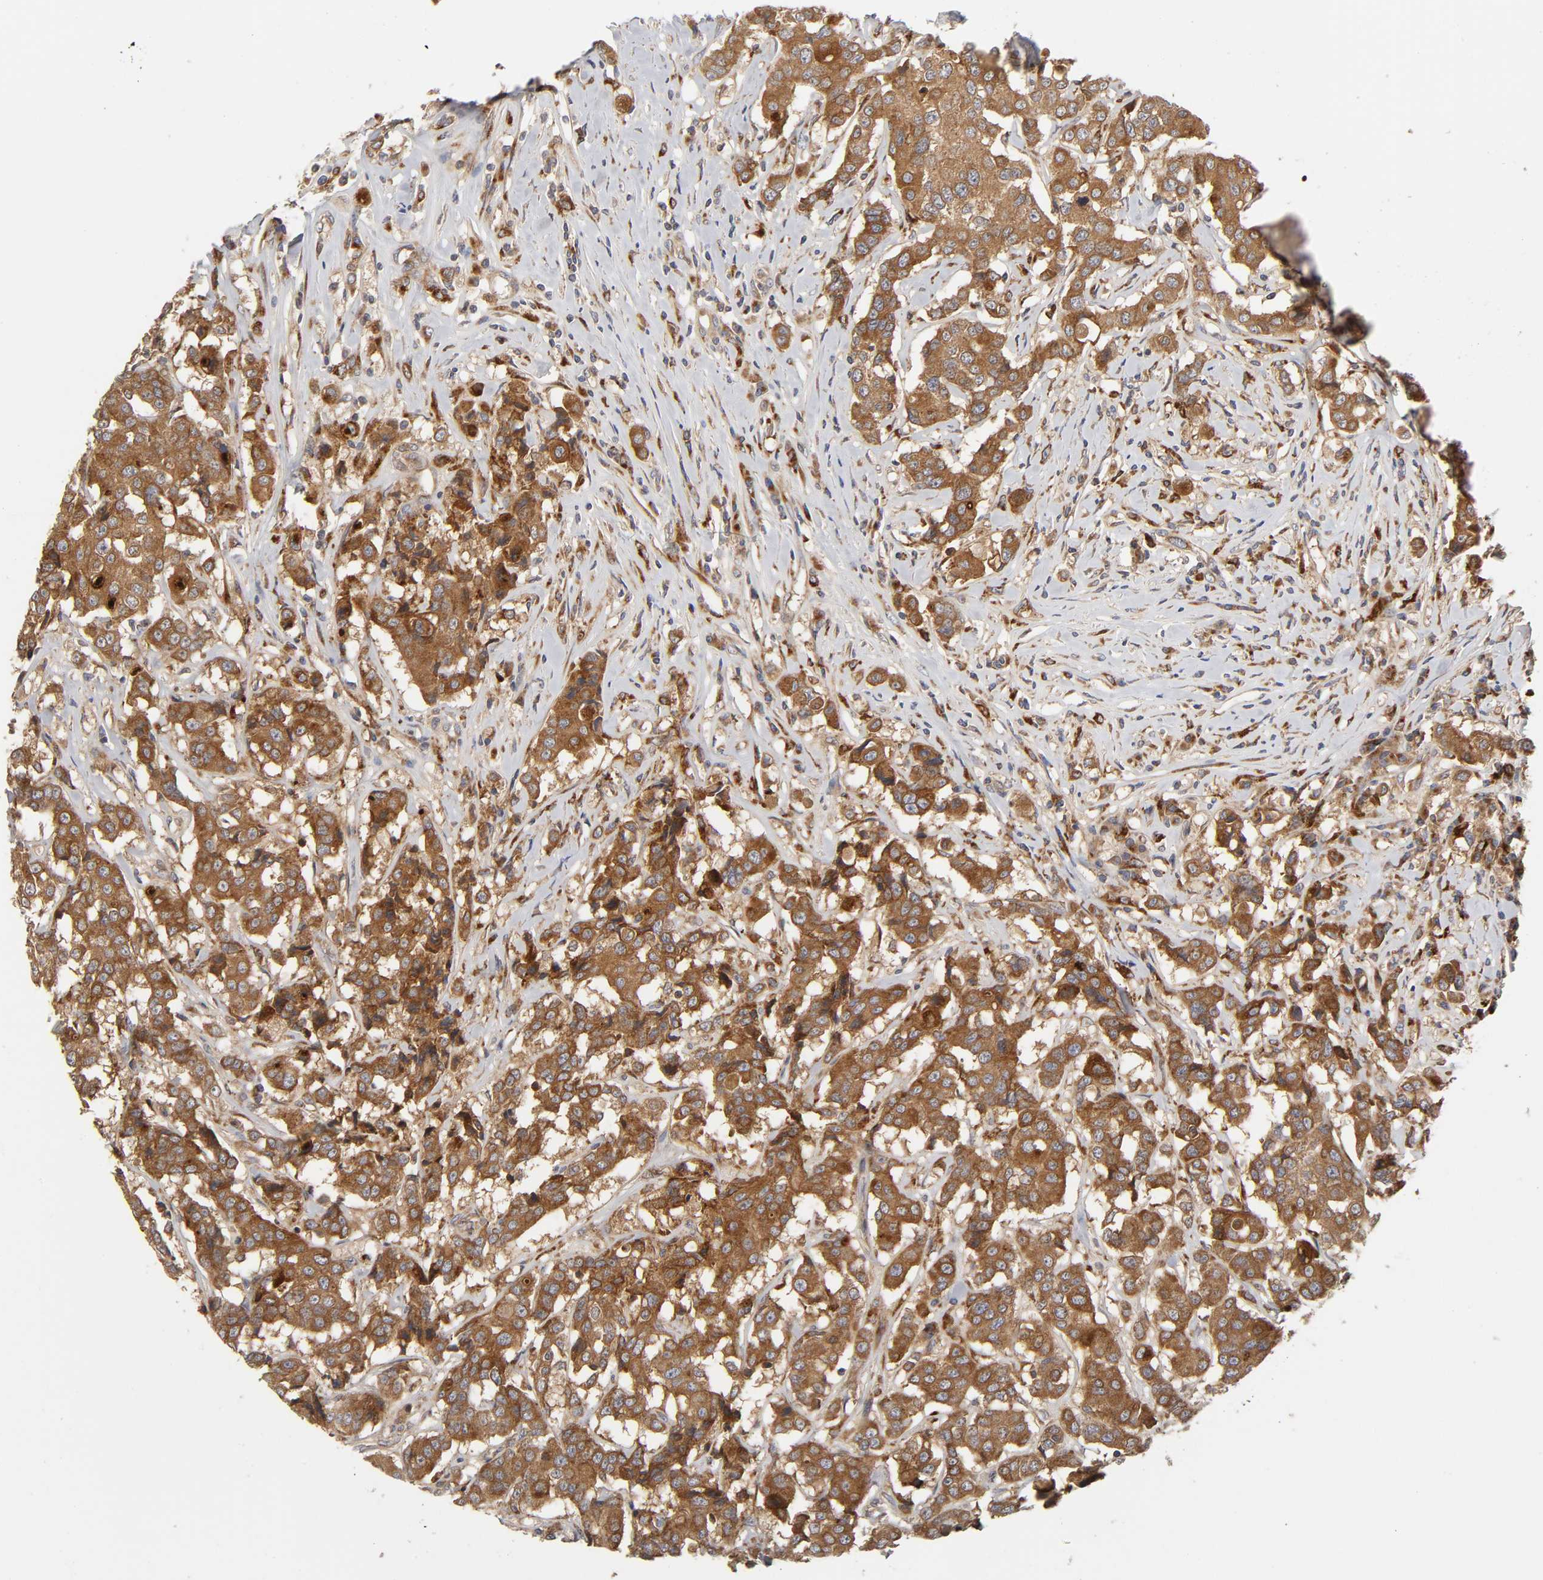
{"staining": {"intensity": "moderate", "quantity": ">75%", "location": "cytoplasmic/membranous"}, "tissue": "breast cancer", "cell_type": "Tumor cells", "image_type": "cancer", "snomed": [{"axis": "morphology", "description": "Duct carcinoma"}, {"axis": "topography", "description": "Breast"}], "caption": "Immunohistochemistry of invasive ductal carcinoma (breast) shows medium levels of moderate cytoplasmic/membranous positivity in approximately >75% of tumor cells. The staining is performed using DAB brown chromogen to label protein expression. The nuclei are counter-stained blue using hematoxylin.", "gene": "GNPTG", "patient": {"sex": "female", "age": 27}}